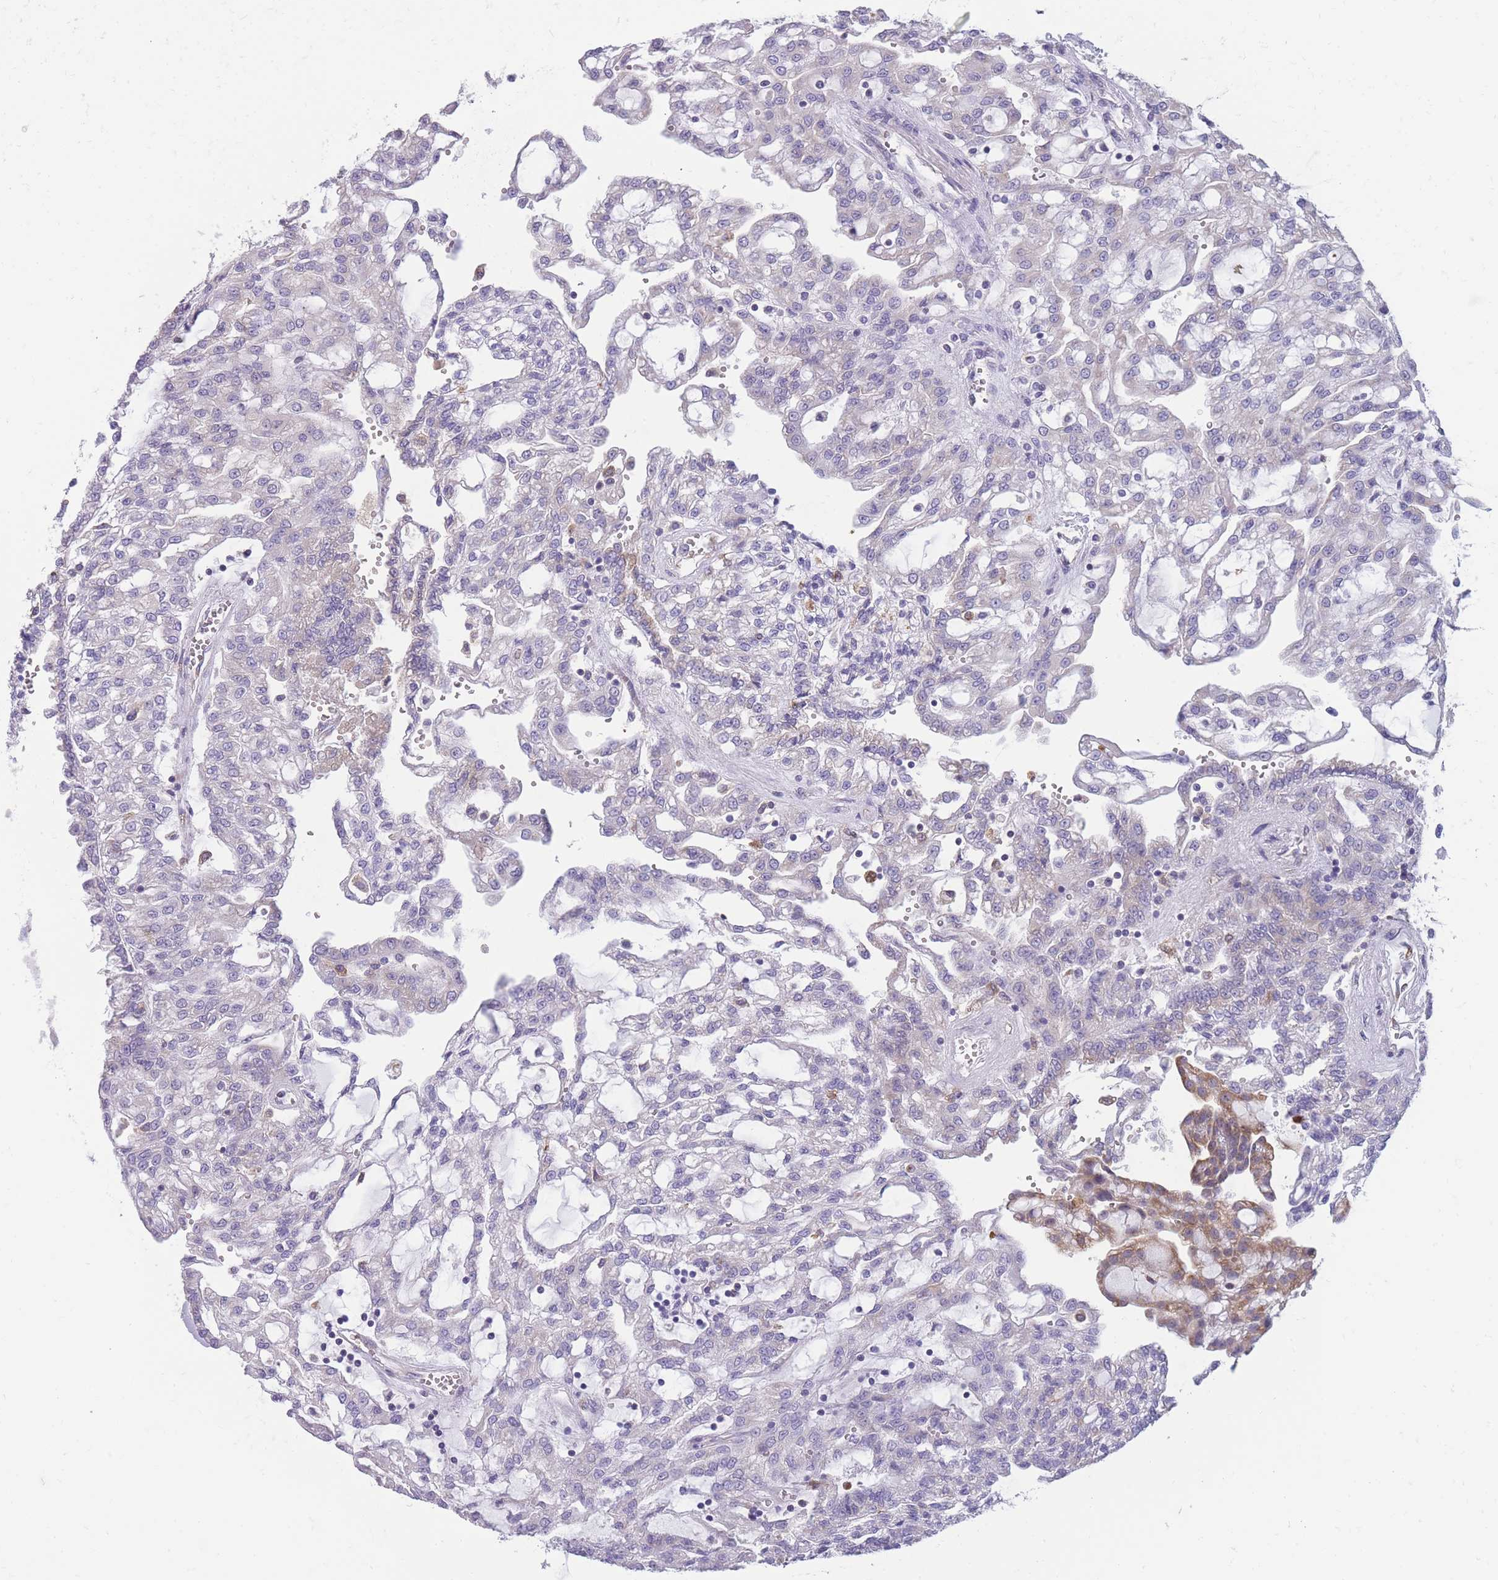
{"staining": {"intensity": "moderate", "quantity": "<25%", "location": "cytoplasmic/membranous"}, "tissue": "renal cancer", "cell_type": "Tumor cells", "image_type": "cancer", "snomed": [{"axis": "morphology", "description": "Adenocarcinoma, NOS"}, {"axis": "topography", "description": "Kidney"}], "caption": "Renal adenocarcinoma stained with DAB IHC exhibits low levels of moderate cytoplasmic/membranous positivity in approximately <25% of tumor cells.", "gene": "ZNF662", "patient": {"sex": "male", "age": 63}}